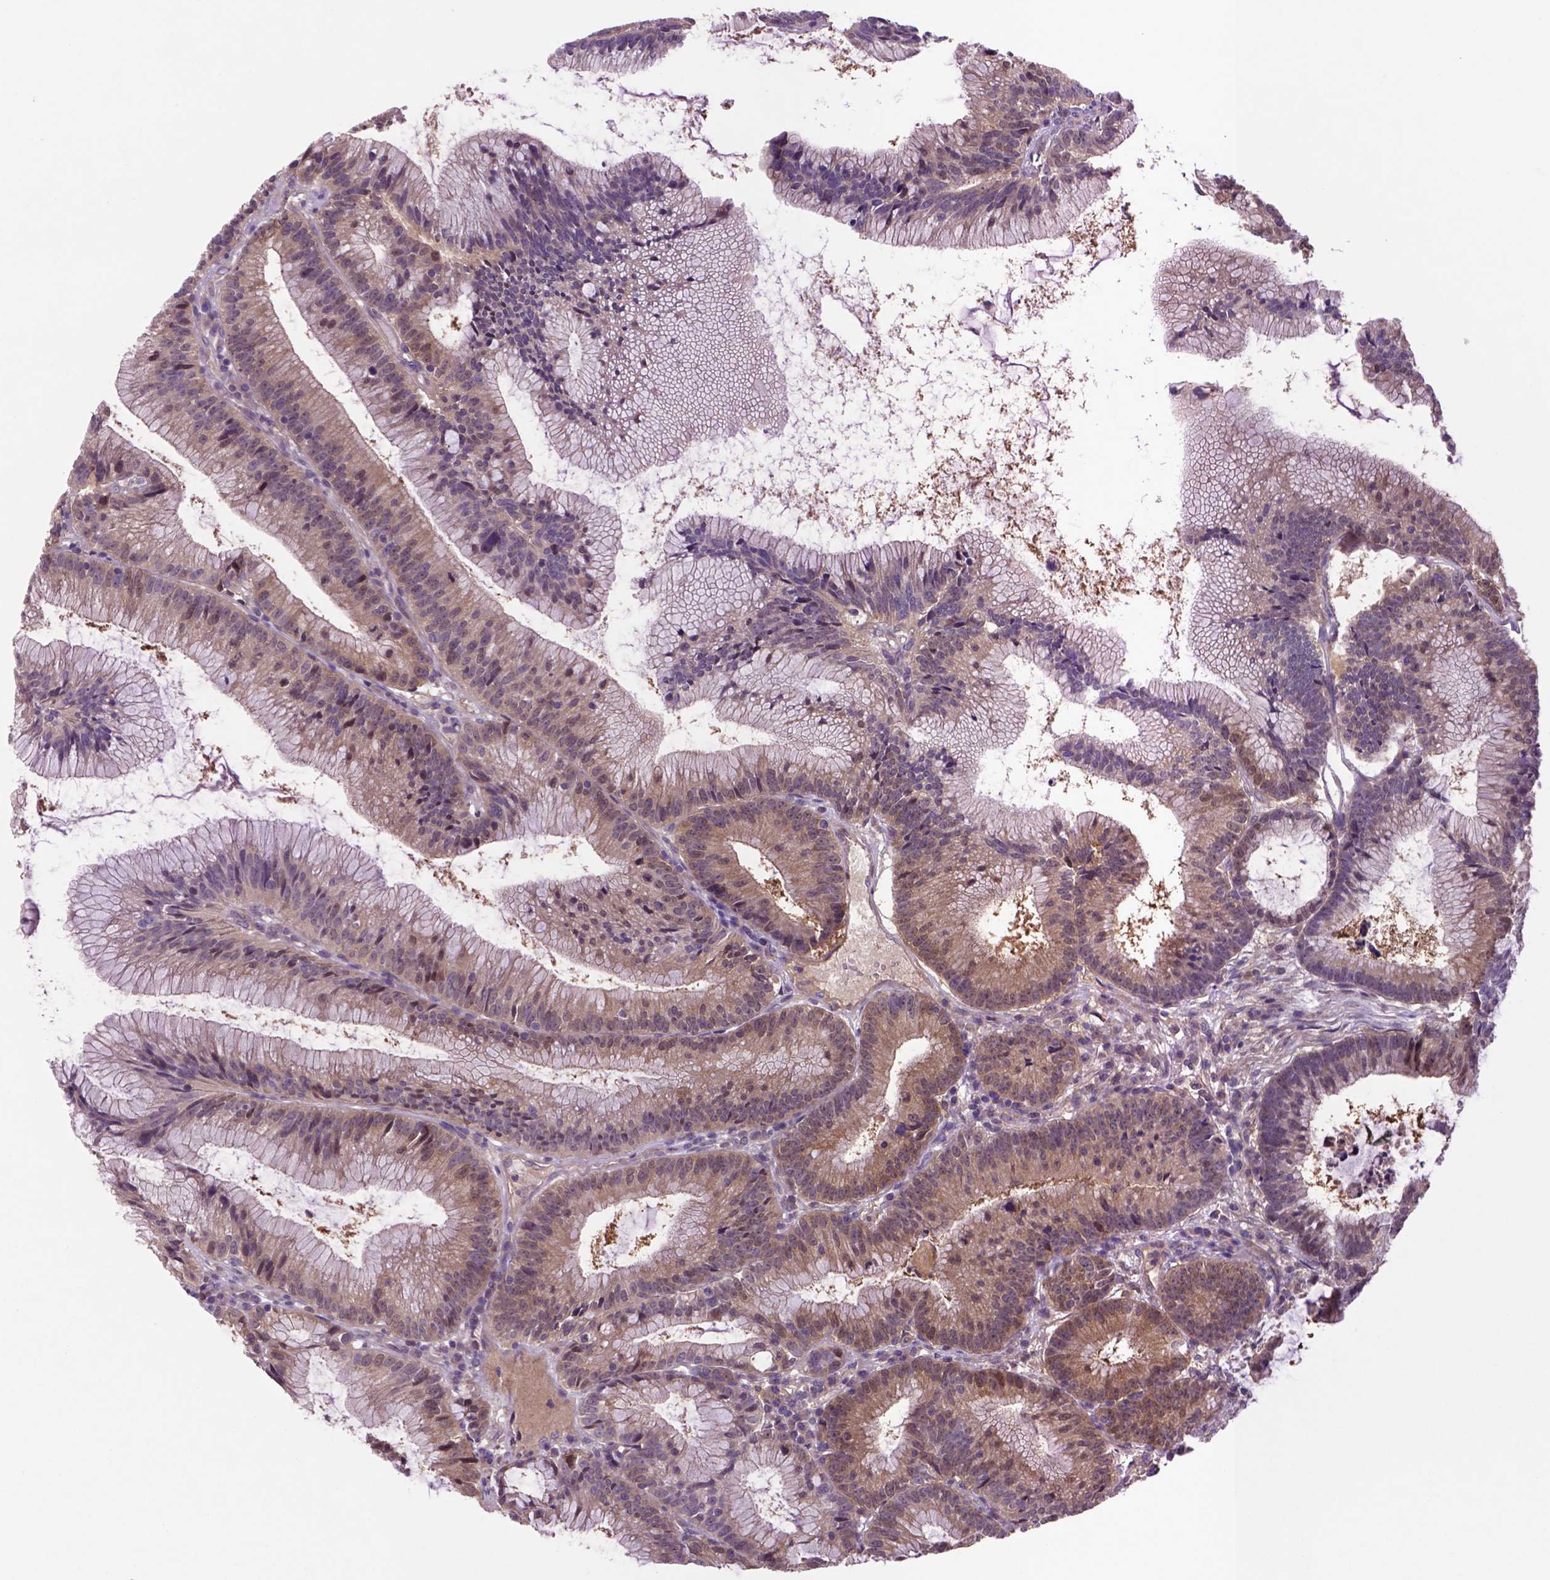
{"staining": {"intensity": "moderate", "quantity": ">75%", "location": "cytoplasmic/membranous"}, "tissue": "colorectal cancer", "cell_type": "Tumor cells", "image_type": "cancer", "snomed": [{"axis": "morphology", "description": "Adenocarcinoma, NOS"}, {"axis": "topography", "description": "Colon"}], "caption": "IHC micrograph of colorectal adenocarcinoma stained for a protein (brown), which exhibits medium levels of moderate cytoplasmic/membranous expression in about >75% of tumor cells.", "gene": "HSPBP1", "patient": {"sex": "female", "age": 78}}